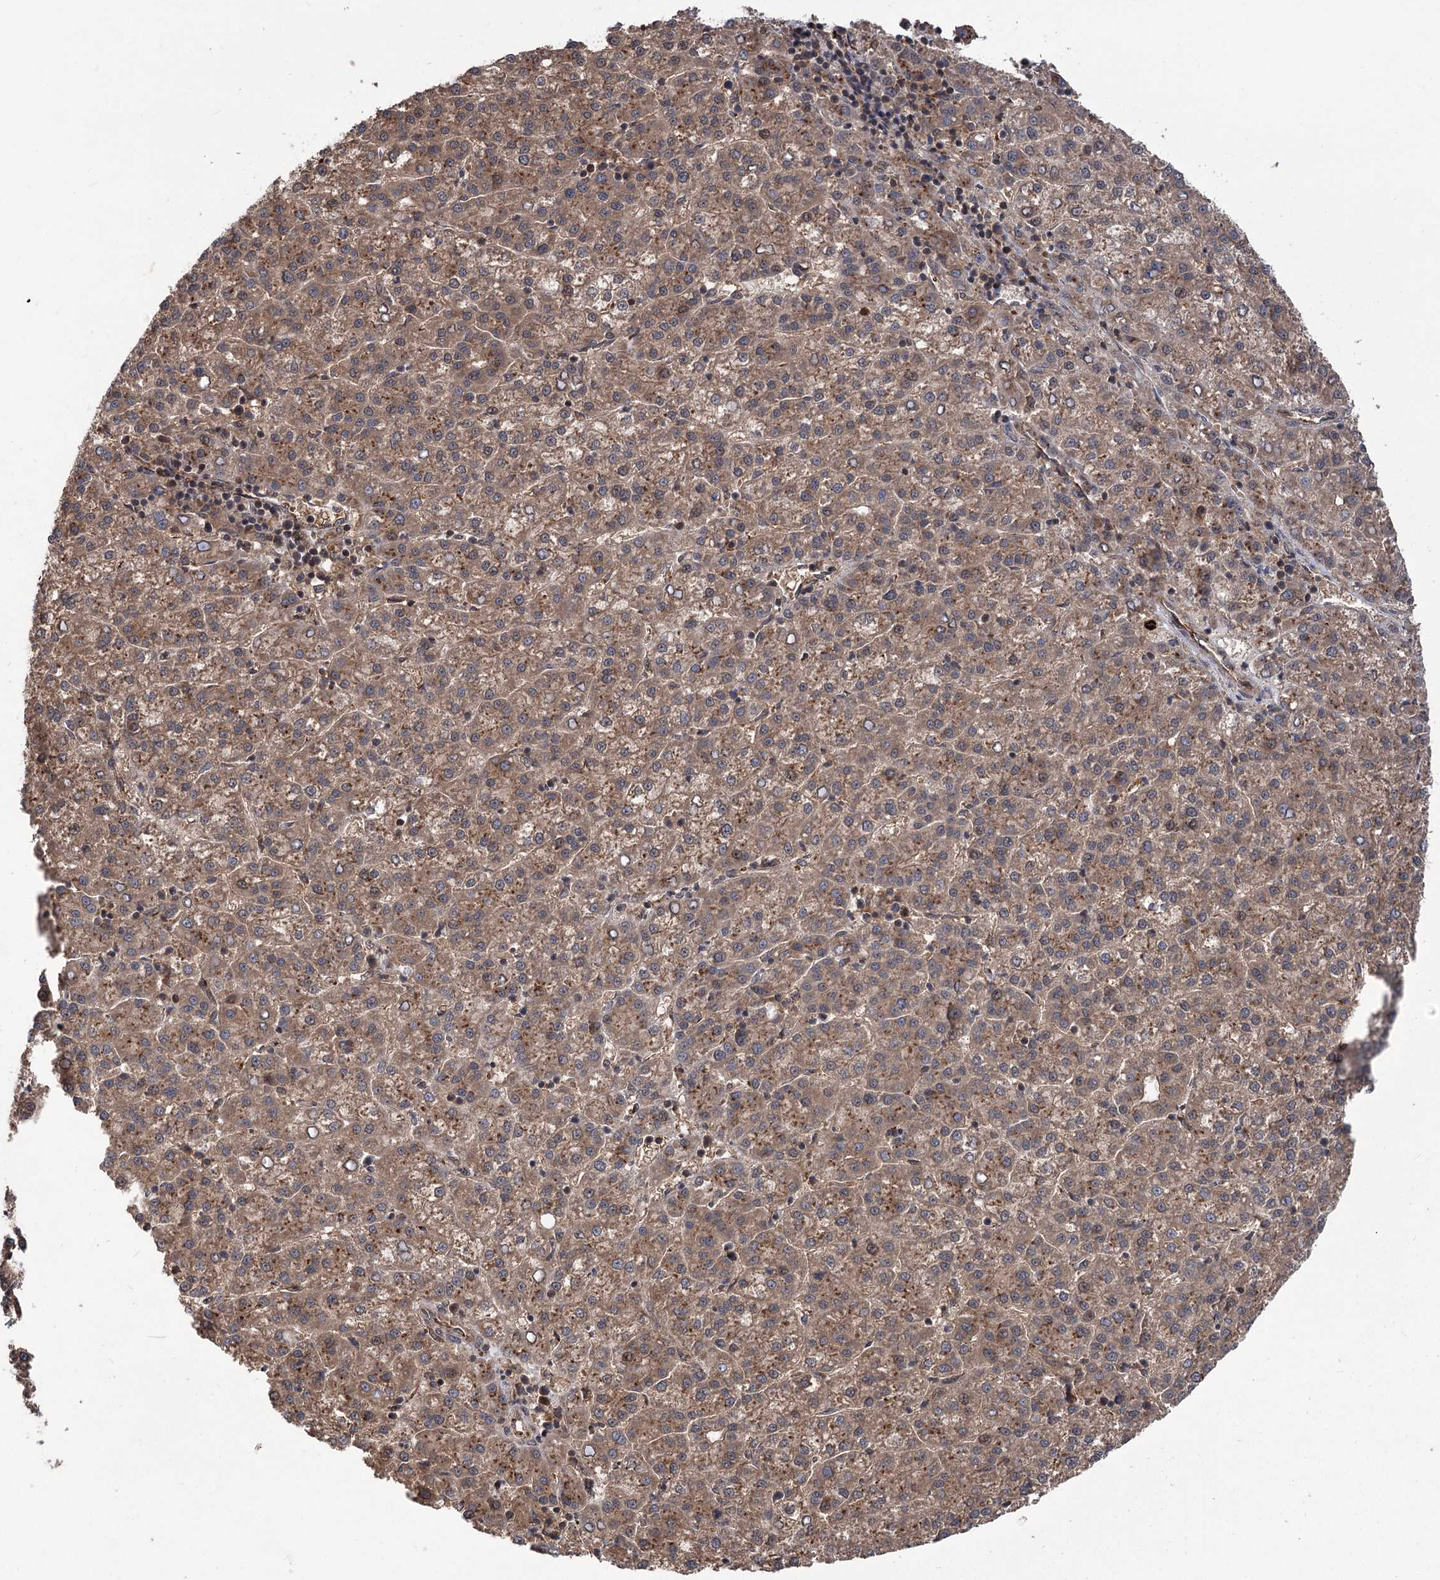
{"staining": {"intensity": "moderate", "quantity": ">75%", "location": "cytoplasmic/membranous"}, "tissue": "liver cancer", "cell_type": "Tumor cells", "image_type": "cancer", "snomed": [{"axis": "morphology", "description": "Carcinoma, Hepatocellular, NOS"}, {"axis": "topography", "description": "Liver"}], "caption": "A medium amount of moderate cytoplasmic/membranous positivity is present in about >75% of tumor cells in liver hepatocellular carcinoma tissue.", "gene": "CARD19", "patient": {"sex": "female", "age": 58}}